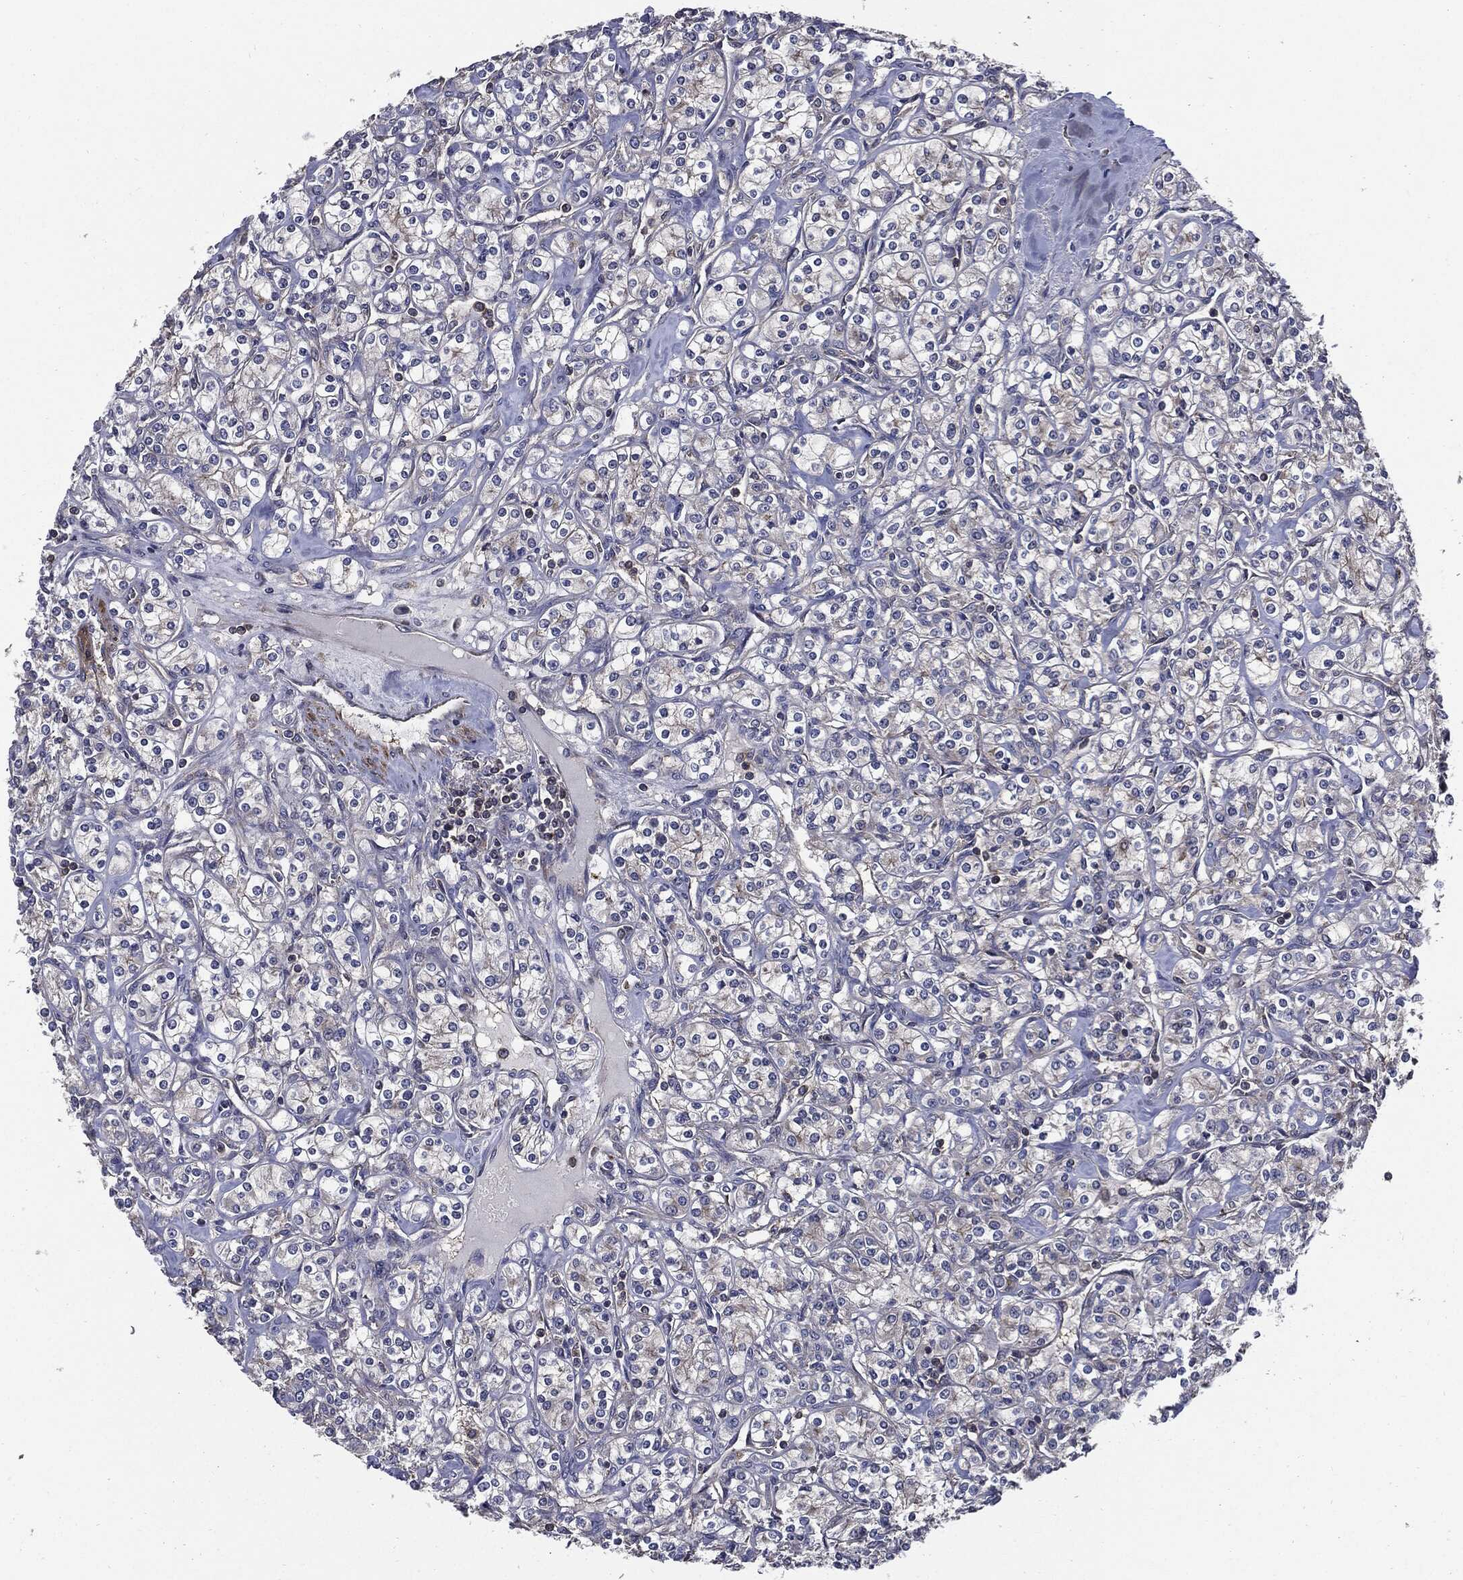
{"staining": {"intensity": "negative", "quantity": "none", "location": "none"}, "tissue": "renal cancer", "cell_type": "Tumor cells", "image_type": "cancer", "snomed": [{"axis": "morphology", "description": "Adenocarcinoma, NOS"}, {"axis": "topography", "description": "Kidney"}], "caption": "Immunohistochemical staining of renal adenocarcinoma shows no significant staining in tumor cells.", "gene": "PDCD6IP", "patient": {"sex": "male", "age": 77}}